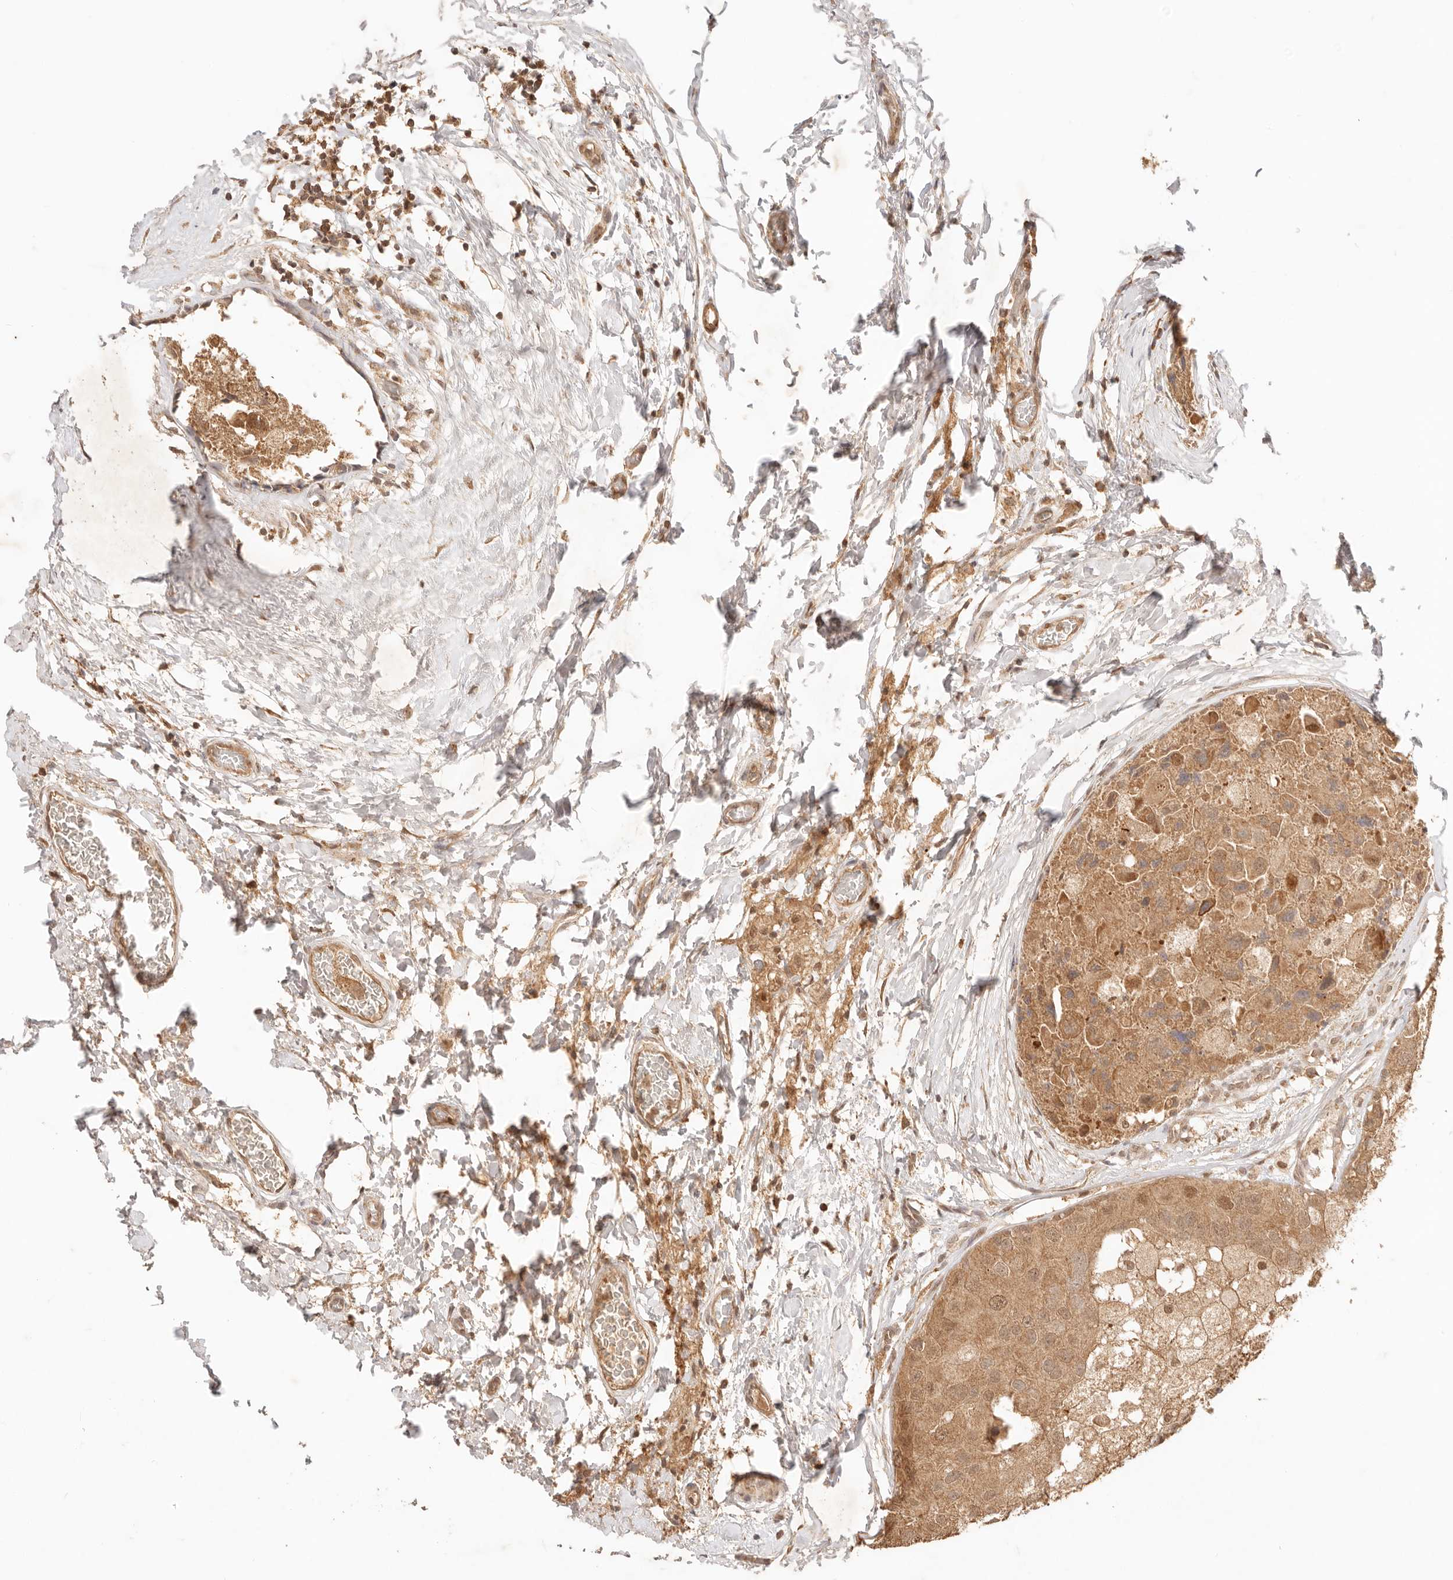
{"staining": {"intensity": "moderate", "quantity": ">75%", "location": "cytoplasmic/membranous,nuclear"}, "tissue": "breast cancer", "cell_type": "Tumor cells", "image_type": "cancer", "snomed": [{"axis": "morphology", "description": "Duct carcinoma"}, {"axis": "topography", "description": "Breast"}], "caption": "DAB immunohistochemical staining of human breast cancer (intraductal carcinoma) demonstrates moderate cytoplasmic/membranous and nuclear protein staining in about >75% of tumor cells.", "gene": "TRIM11", "patient": {"sex": "female", "age": 62}}